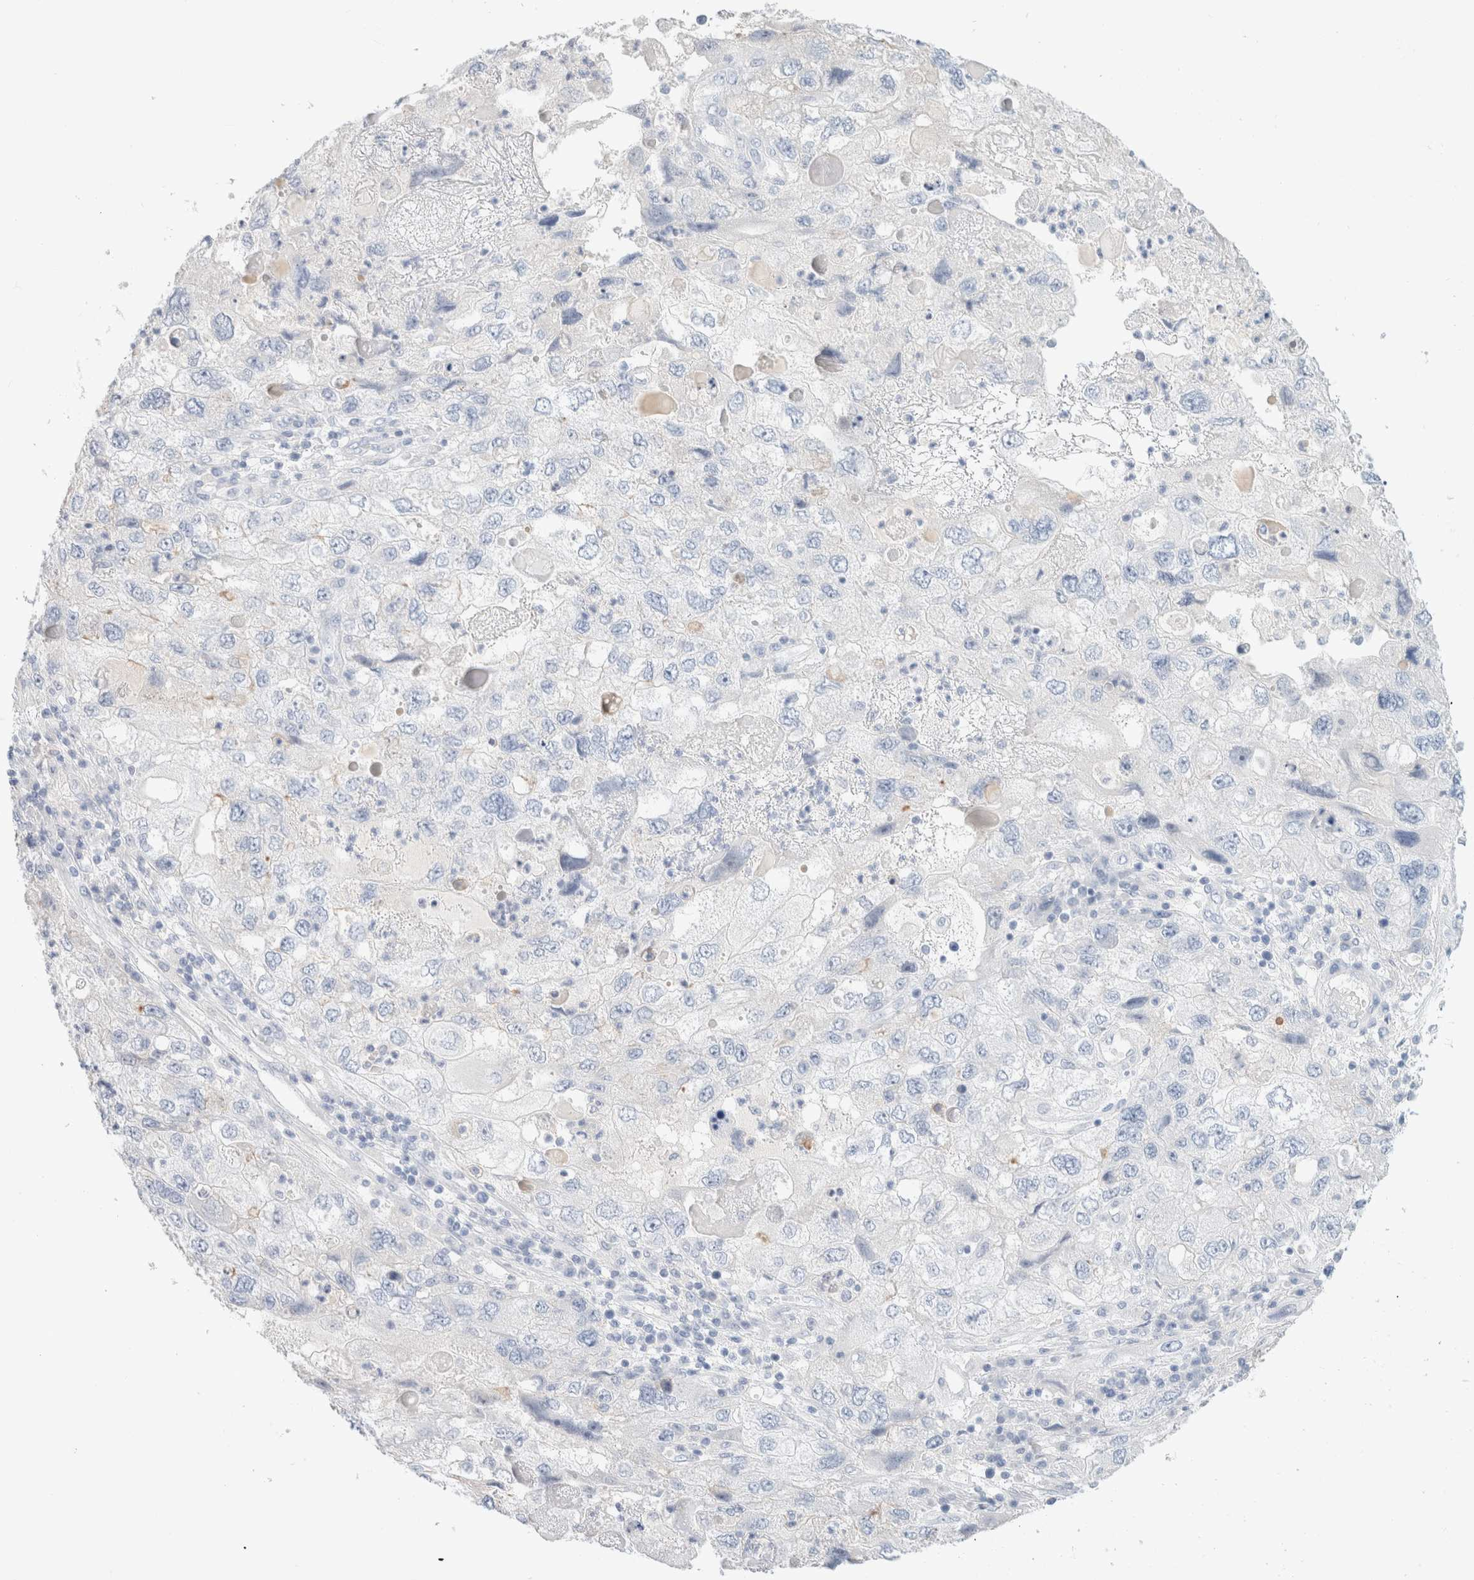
{"staining": {"intensity": "negative", "quantity": "none", "location": "none"}, "tissue": "endometrial cancer", "cell_type": "Tumor cells", "image_type": "cancer", "snomed": [{"axis": "morphology", "description": "Adenocarcinoma, NOS"}, {"axis": "topography", "description": "Endometrium"}], "caption": "Protein analysis of adenocarcinoma (endometrial) displays no significant staining in tumor cells.", "gene": "CPQ", "patient": {"sex": "female", "age": 49}}